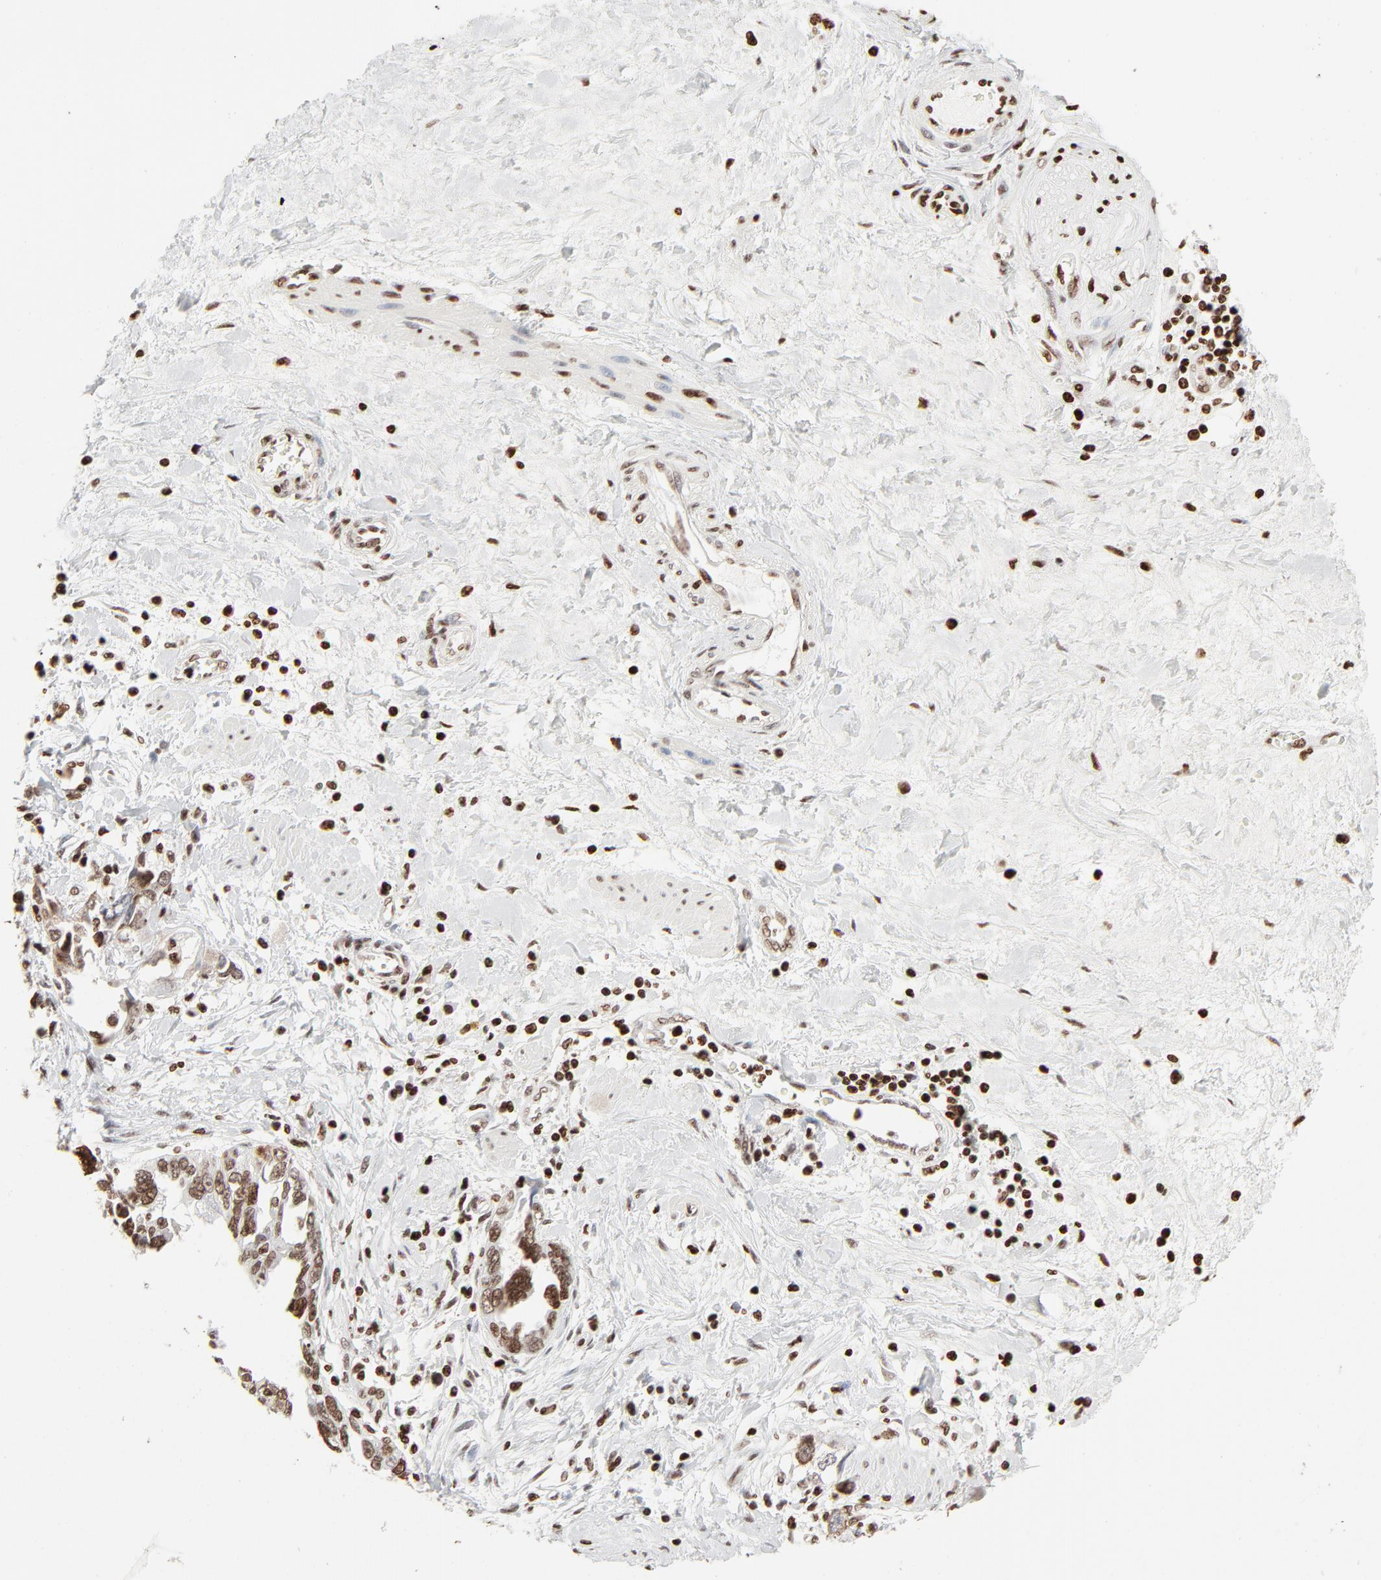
{"staining": {"intensity": "moderate", "quantity": ">75%", "location": "nuclear"}, "tissue": "ovarian cancer", "cell_type": "Tumor cells", "image_type": "cancer", "snomed": [{"axis": "morphology", "description": "Cystadenocarcinoma, serous, NOS"}, {"axis": "topography", "description": "Ovary"}], "caption": "Serous cystadenocarcinoma (ovarian) stained for a protein reveals moderate nuclear positivity in tumor cells.", "gene": "HMGB2", "patient": {"sex": "female", "age": 63}}